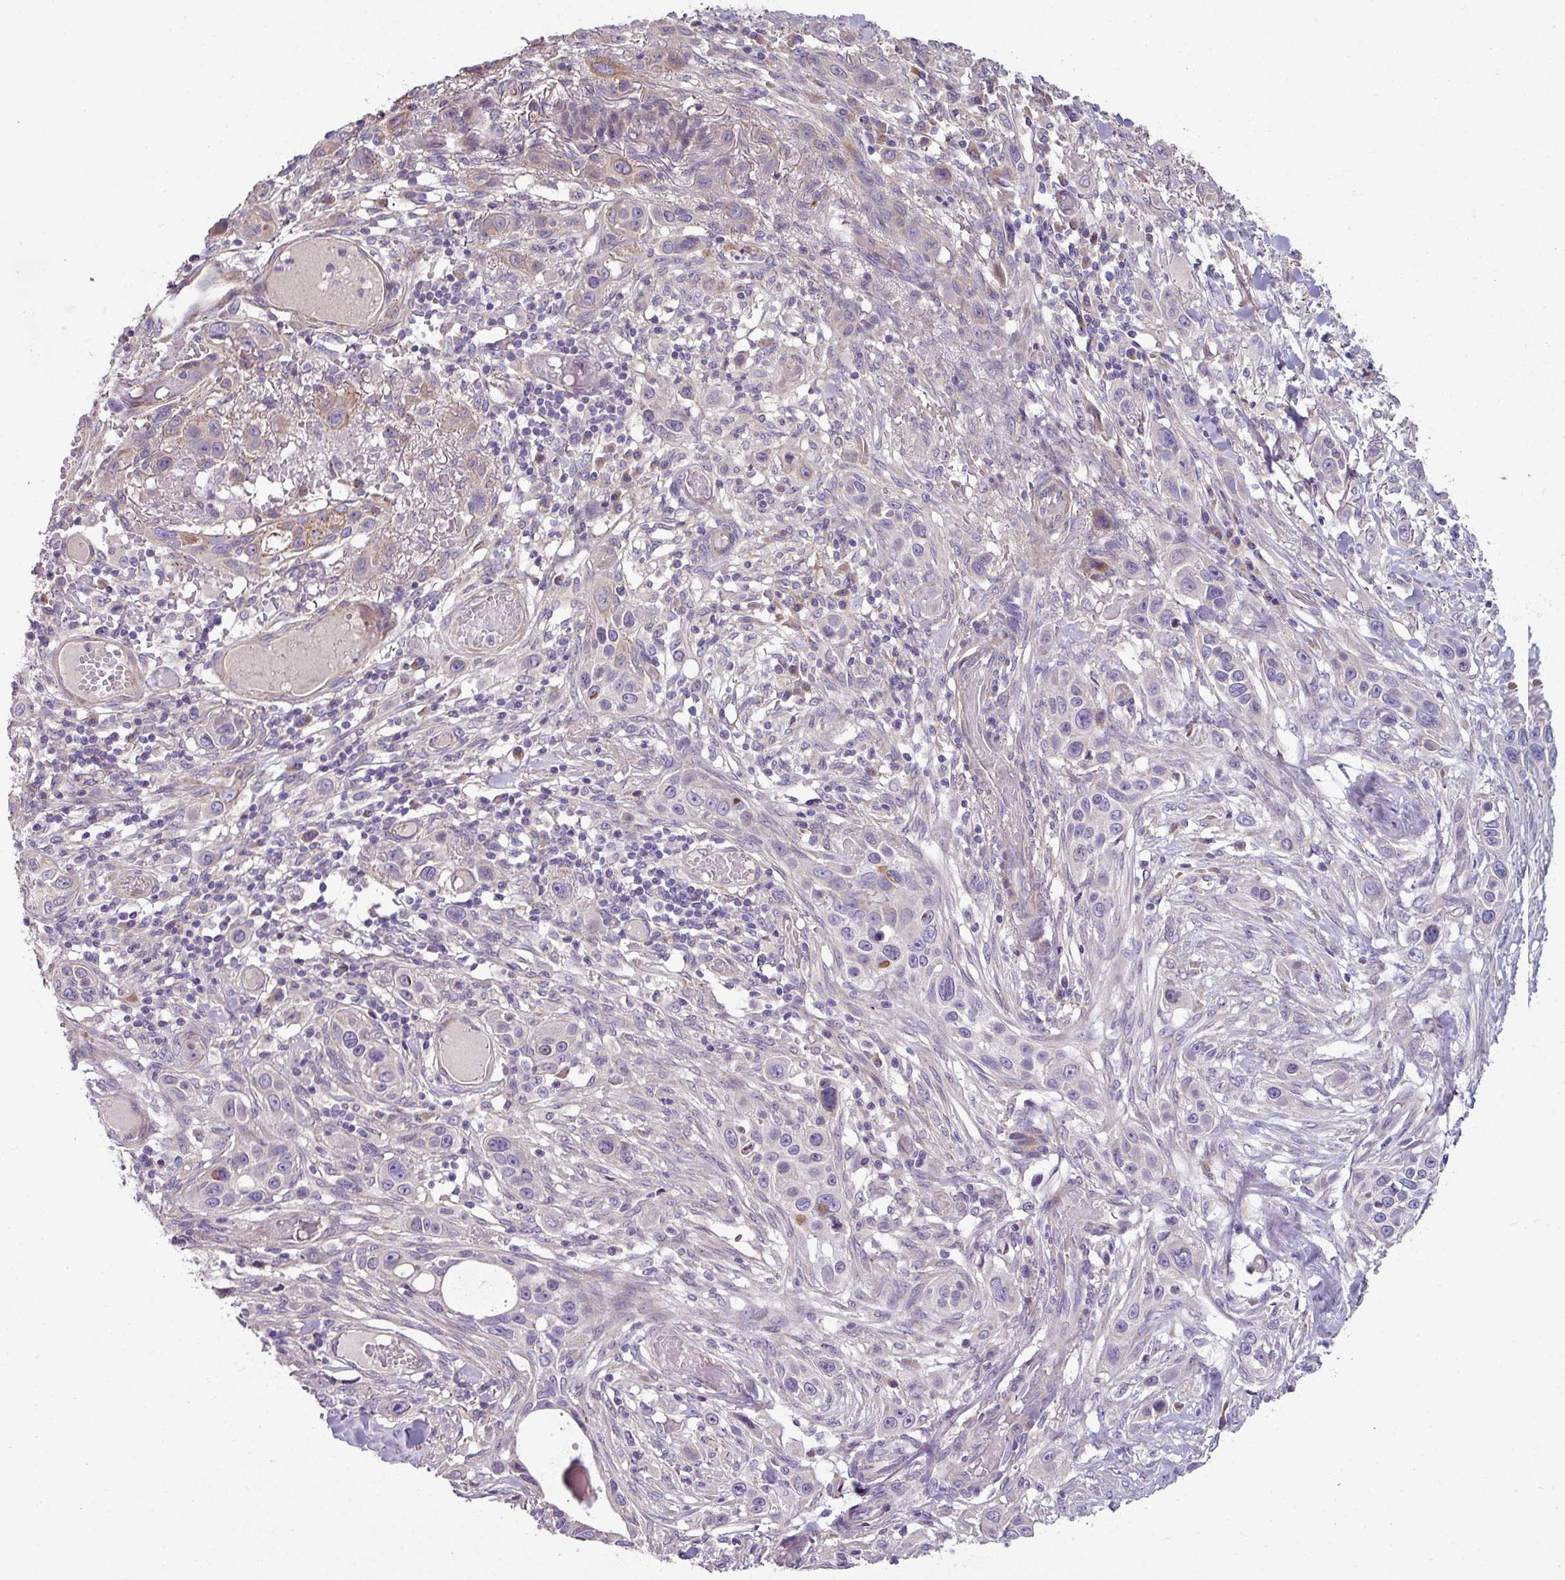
{"staining": {"intensity": "negative", "quantity": "none", "location": "none"}, "tissue": "skin cancer", "cell_type": "Tumor cells", "image_type": "cancer", "snomed": [{"axis": "morphology", "description": "Squamous cell carcinoma, NOS"}, {"axis": "topography", "description": "Skin"}], "caption": "Protein analysis of skin cancer displays no significant staining in tumor cells.", "gene": "LRRC9", "patient": {"sex": "female", "age": 69}}